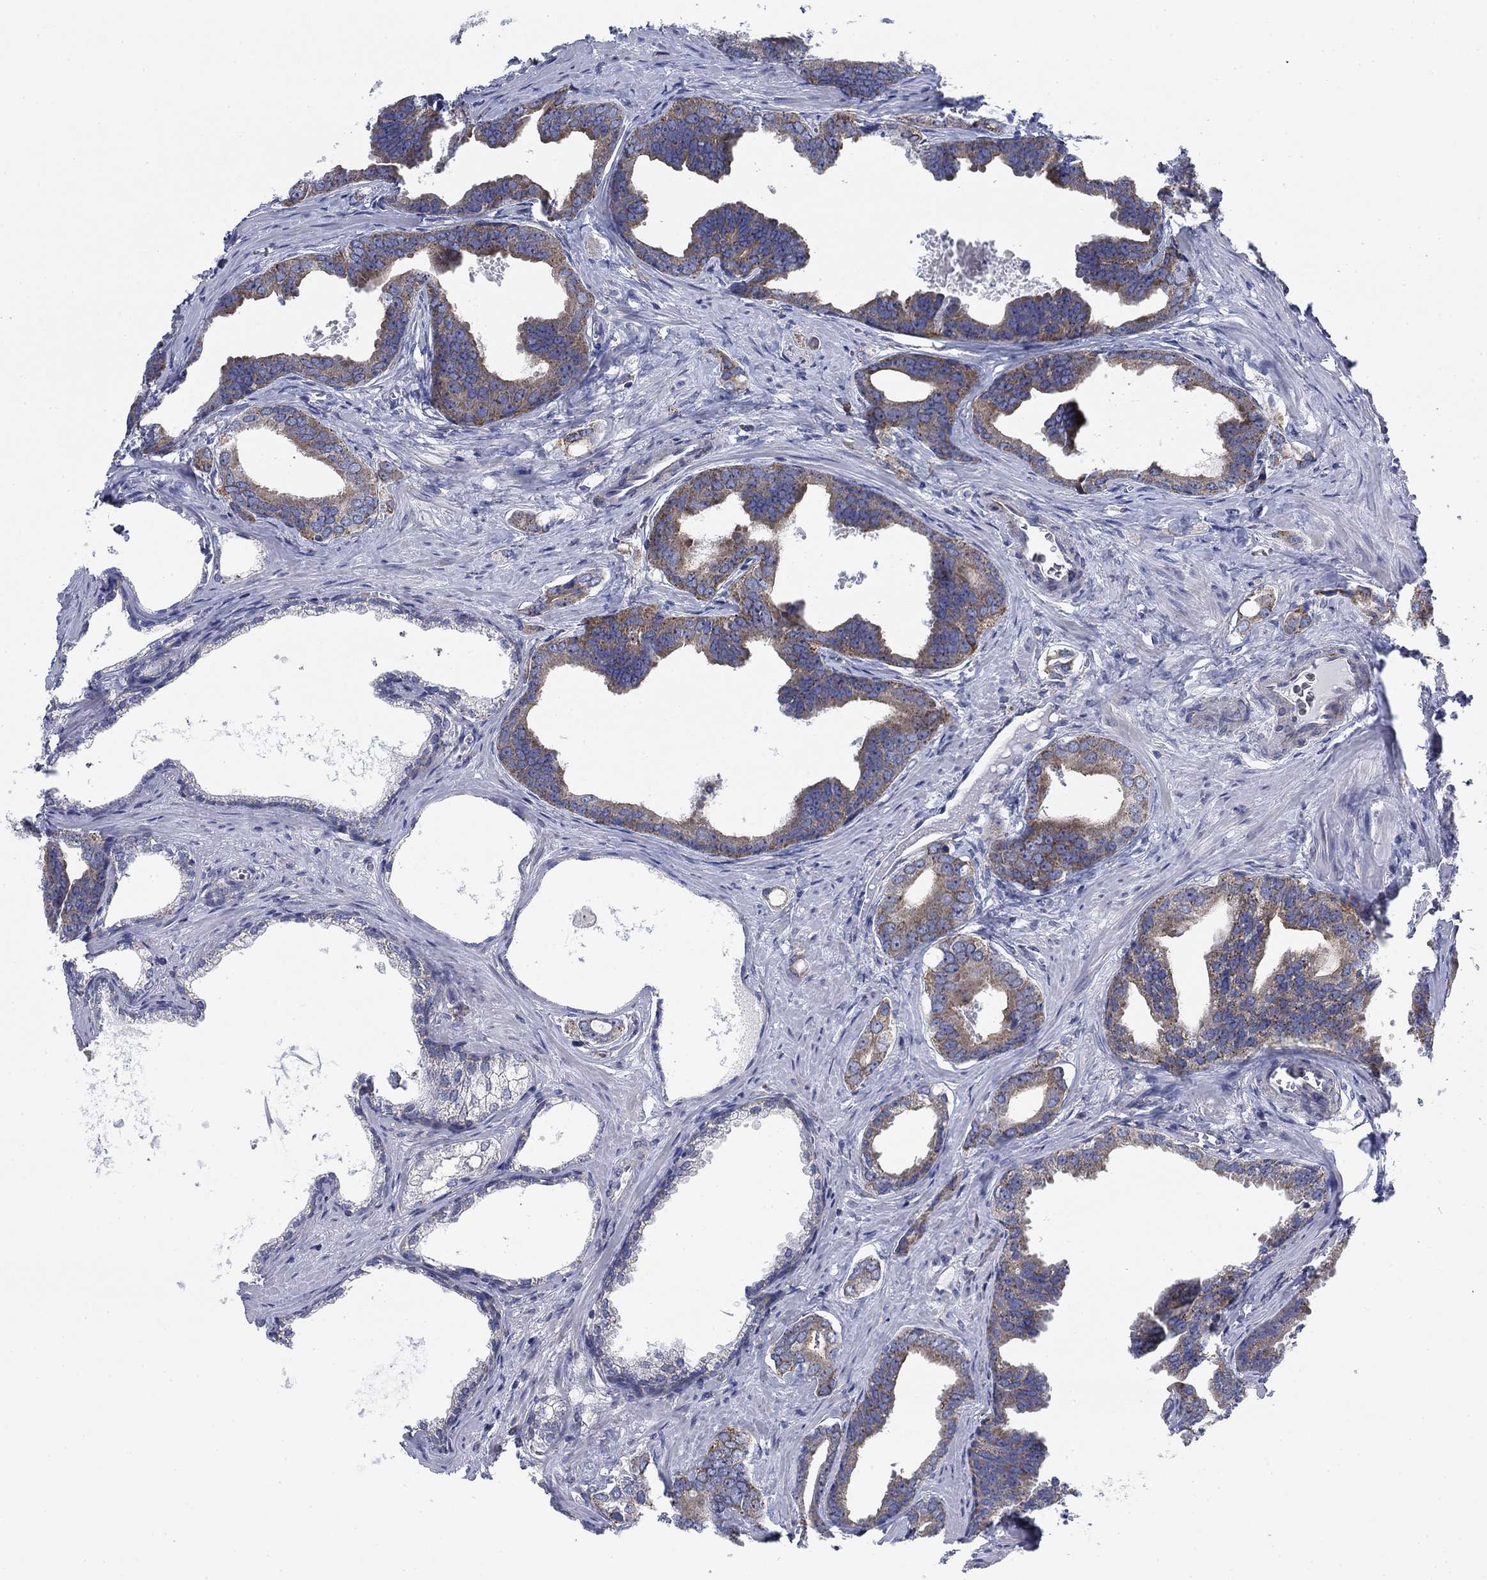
{"staining": {"intensity": "moderate", "quantity": "<25%", "location": "cytoplasmic/membranous"}, "tissue": "prostate cancer", "cell_type": "Tumor cells", "image_type": "cancer", "snomed": [{"axis": "morphology", "description": "Adenocarcinoma, NOS"}, {"axis": "topography", "description": "Prostate"}], "caption": "This is a micrograph of immunohistochemistry staining of prostate cancer (adenocarcinoma), which shows moderate expression in the cytoplasmic/membranous of tumor cells.", "gene": "NACAD", "patient": {"sex": "male", "age": 66}}